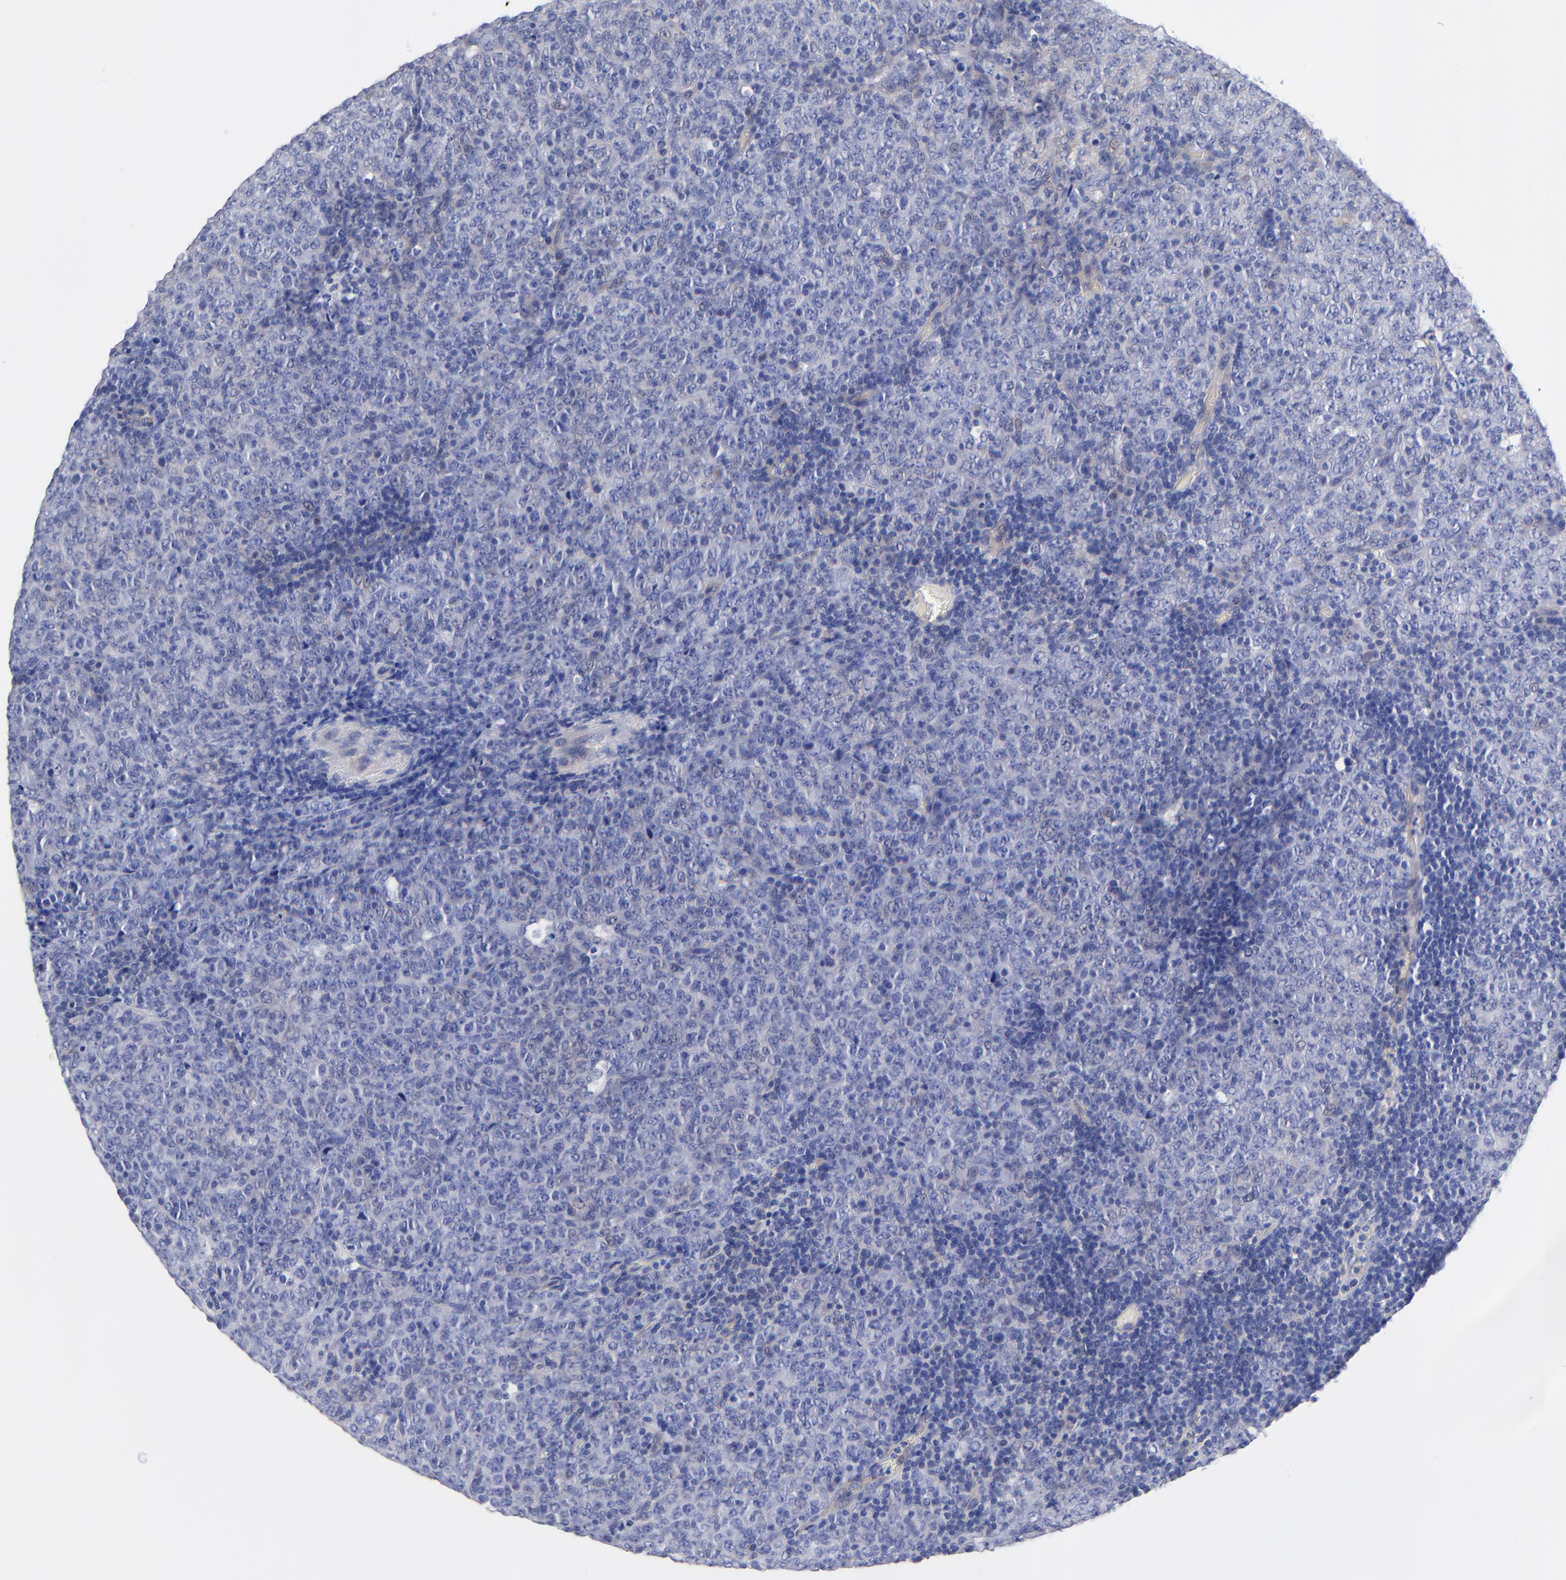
{"staining": {"intensity": "negative", "quantity": "none", "location": "none"}, "tissue": "lymphoma", "cell_type": "Tumor cells", "image_type": "cancer", "snomed": [{"axis": "morphology", "description": "Malignant lymphoma, non-Hodgkin's type, High grade"}, {"axis": "topography", "description": "Tonsil"}], "caption": "Tumor cells are negative for protein expression in human lymphoma. Nuclei are stained in blue.", "gene": "SLC44A2", "patient": {"sex": "female", "age": 36}}